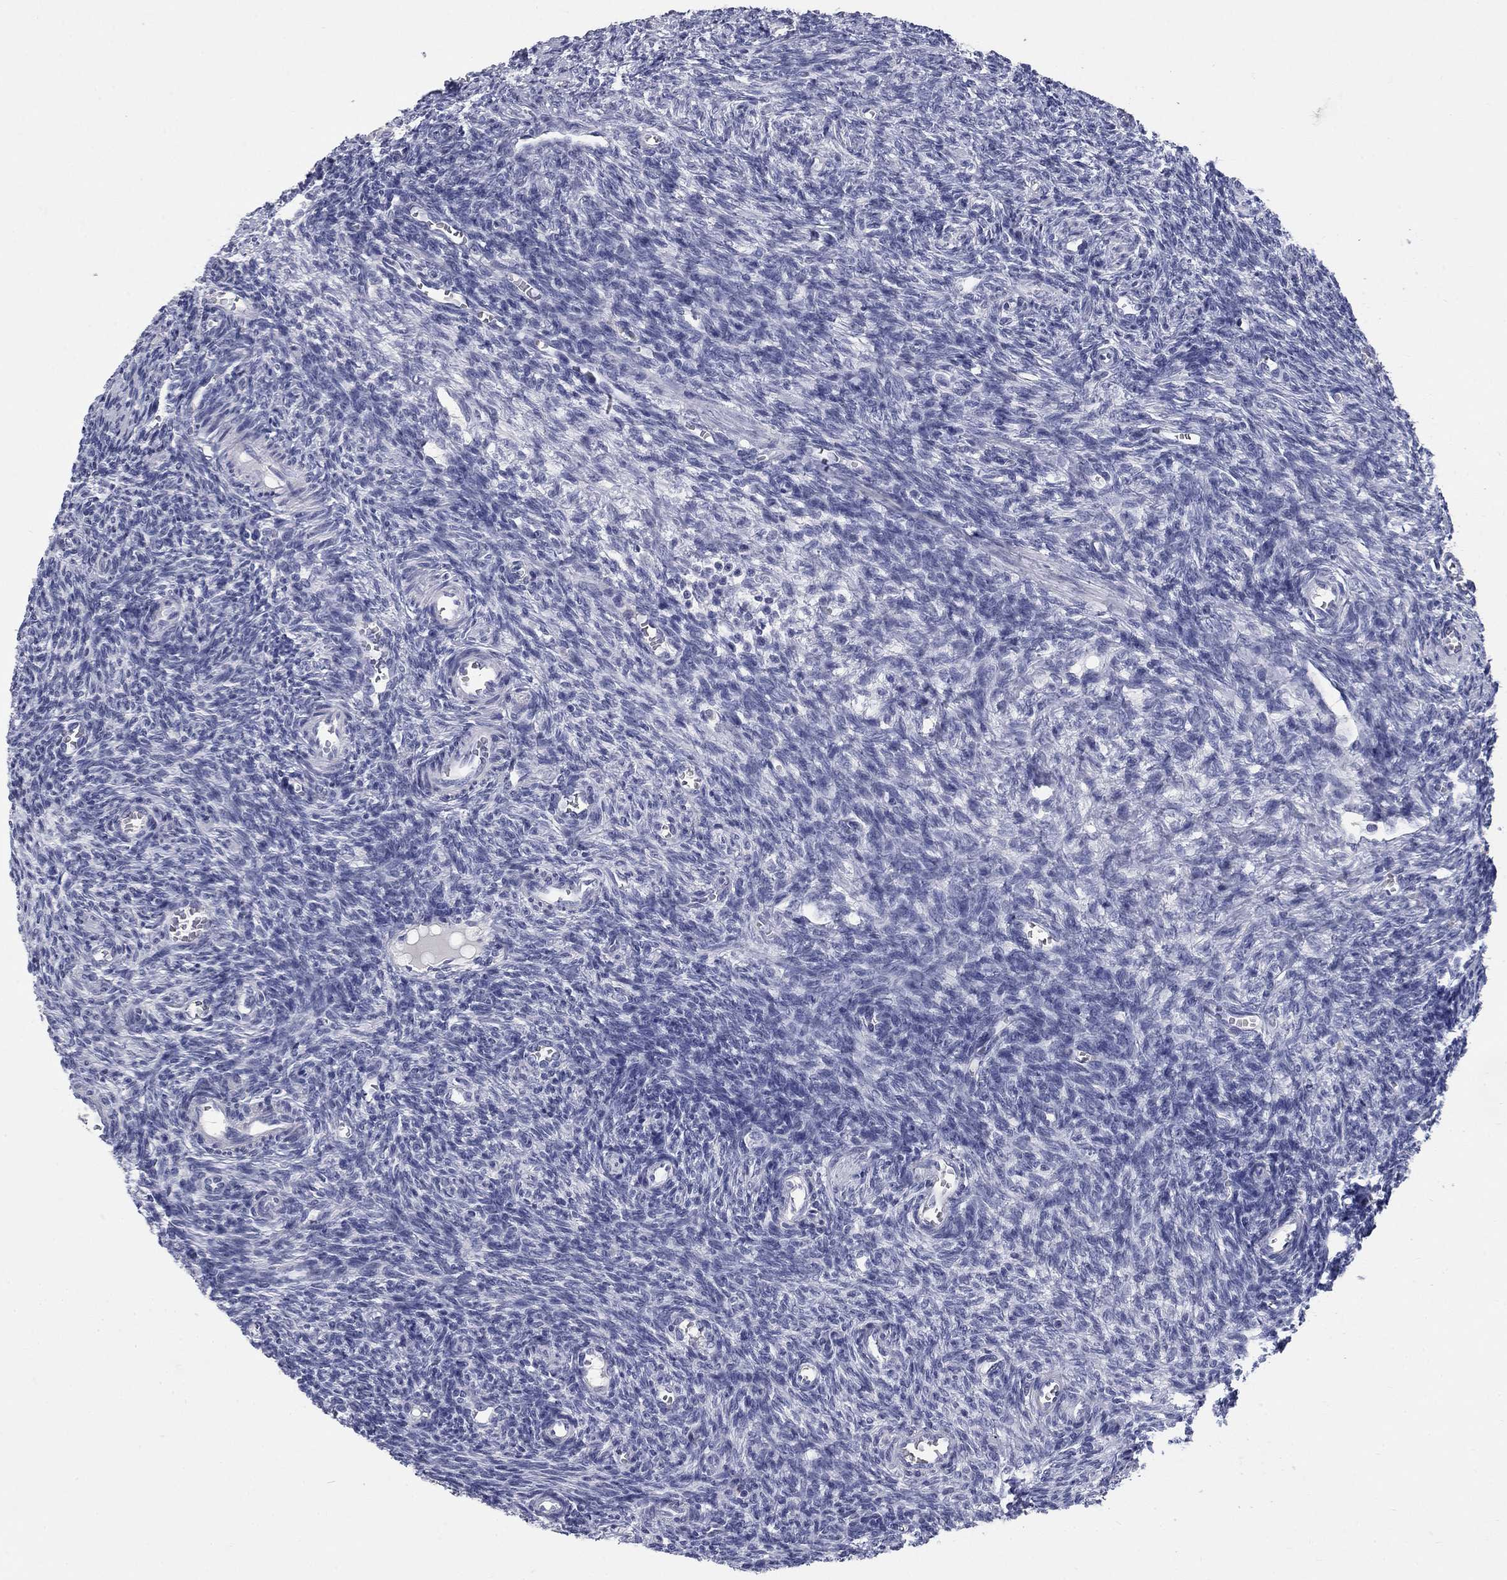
{"staining": {"intensity": "negative", "quantity": "none", "location": "none"}, "tissue": "ovary", "cell_type": "Follicle cells", "image_type": "normal", "snomed": [{"axis": "morphology", "description": "Normal tissue, NOS"}, {"axis": "topography", "description": "Ovary"}], "caption": "The photomicrograph shows no significant positivity in follicle cells of ovary.", "gene": "ELAVL4", "patient": {"sex": "female", "age": 27}}